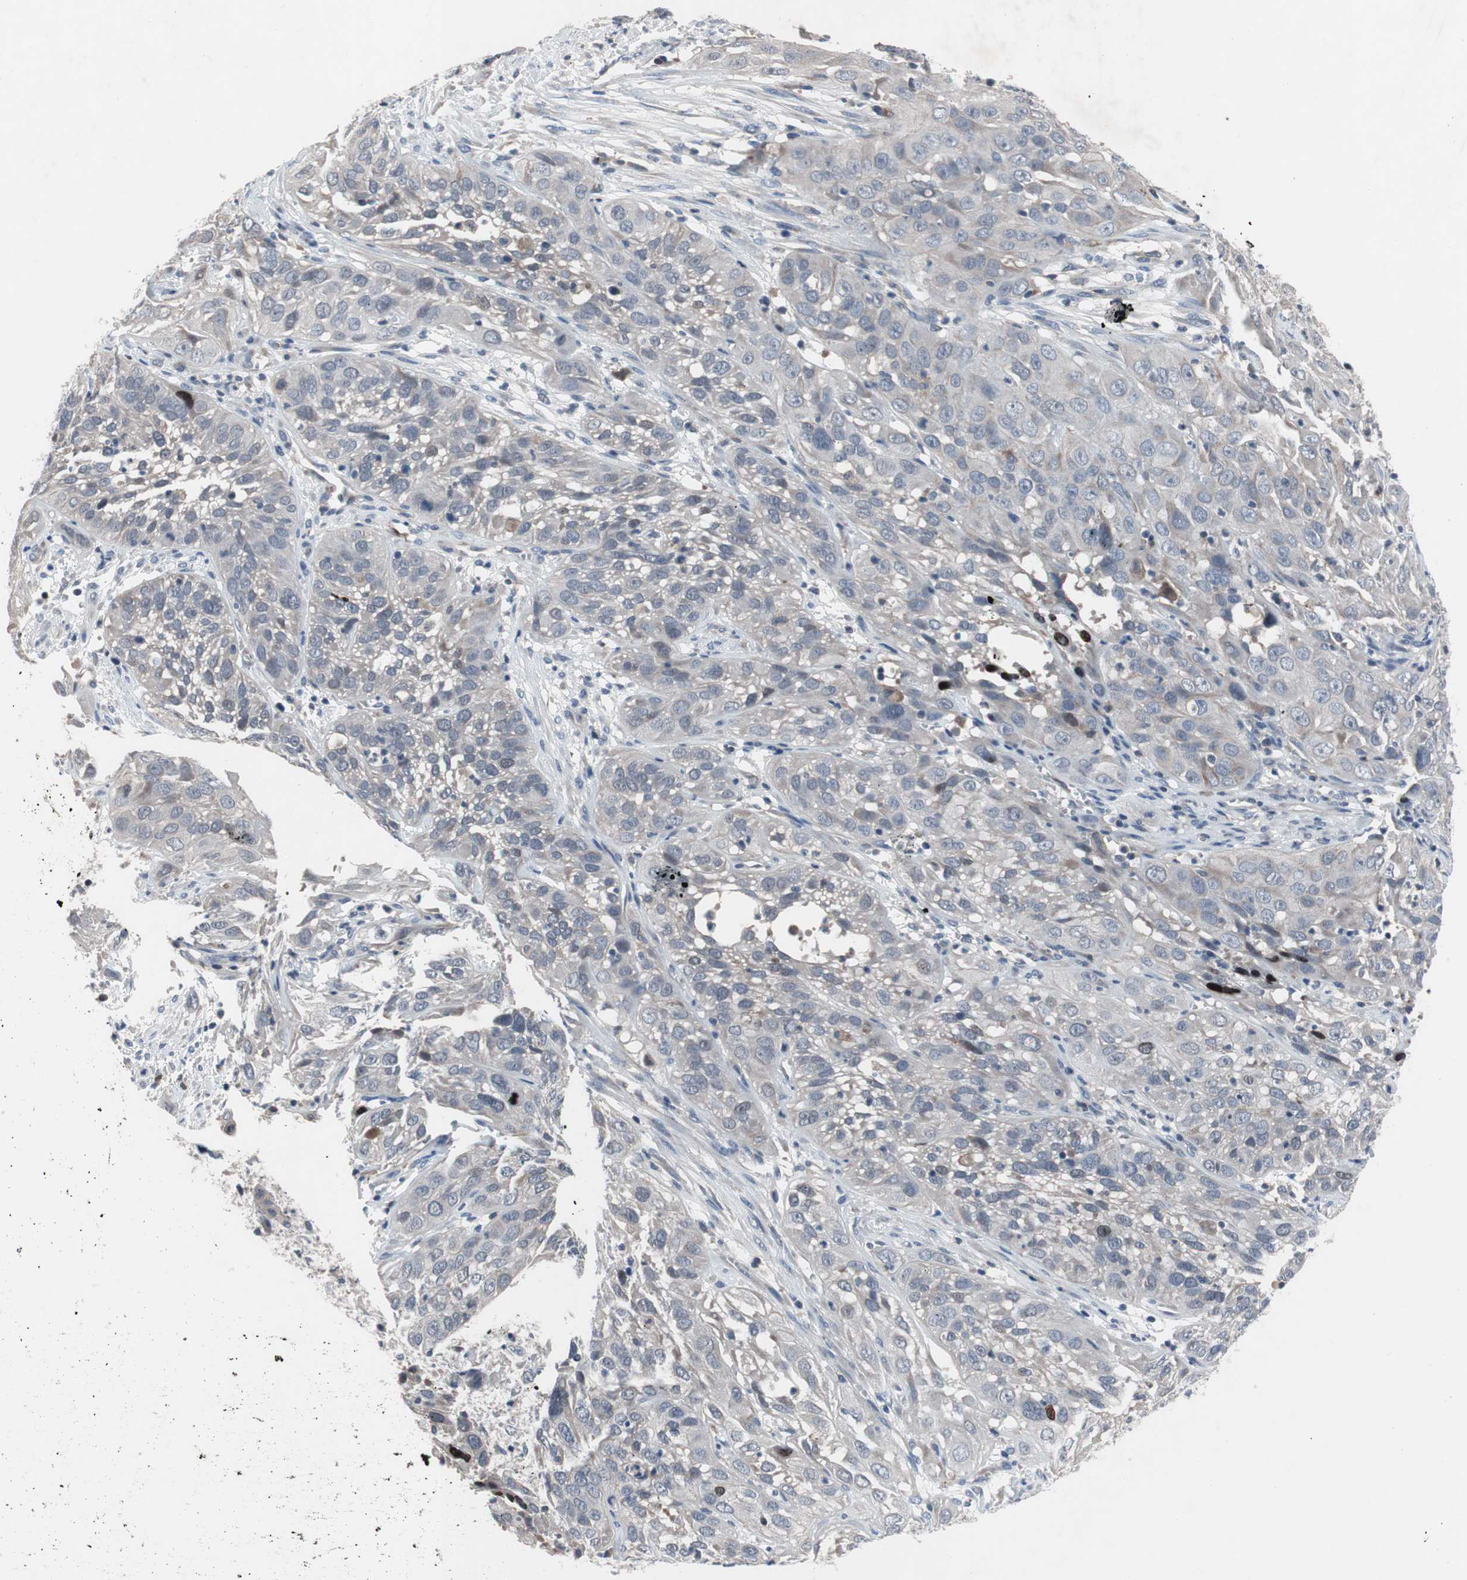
{"staining": {"intensity": "weak", "quantity": "<25%", "location": "cytoplasmic/membranous"}, "tissue": "cervical cancer", "cell_type": "Tumor cells", "image_type": "cancer", "snomed": [{"axis": "morphology", "description": "Squamous cell carcinoma, NOS"}, {"axis": "topography", "description": "Cervix"}], "caption": "The micrograph reveals no staining of tumor cells in cervical cancer (squamous cell carcinoma).", "gene": "MUTYH", "patient": {"sex": "female", "age": 32}}